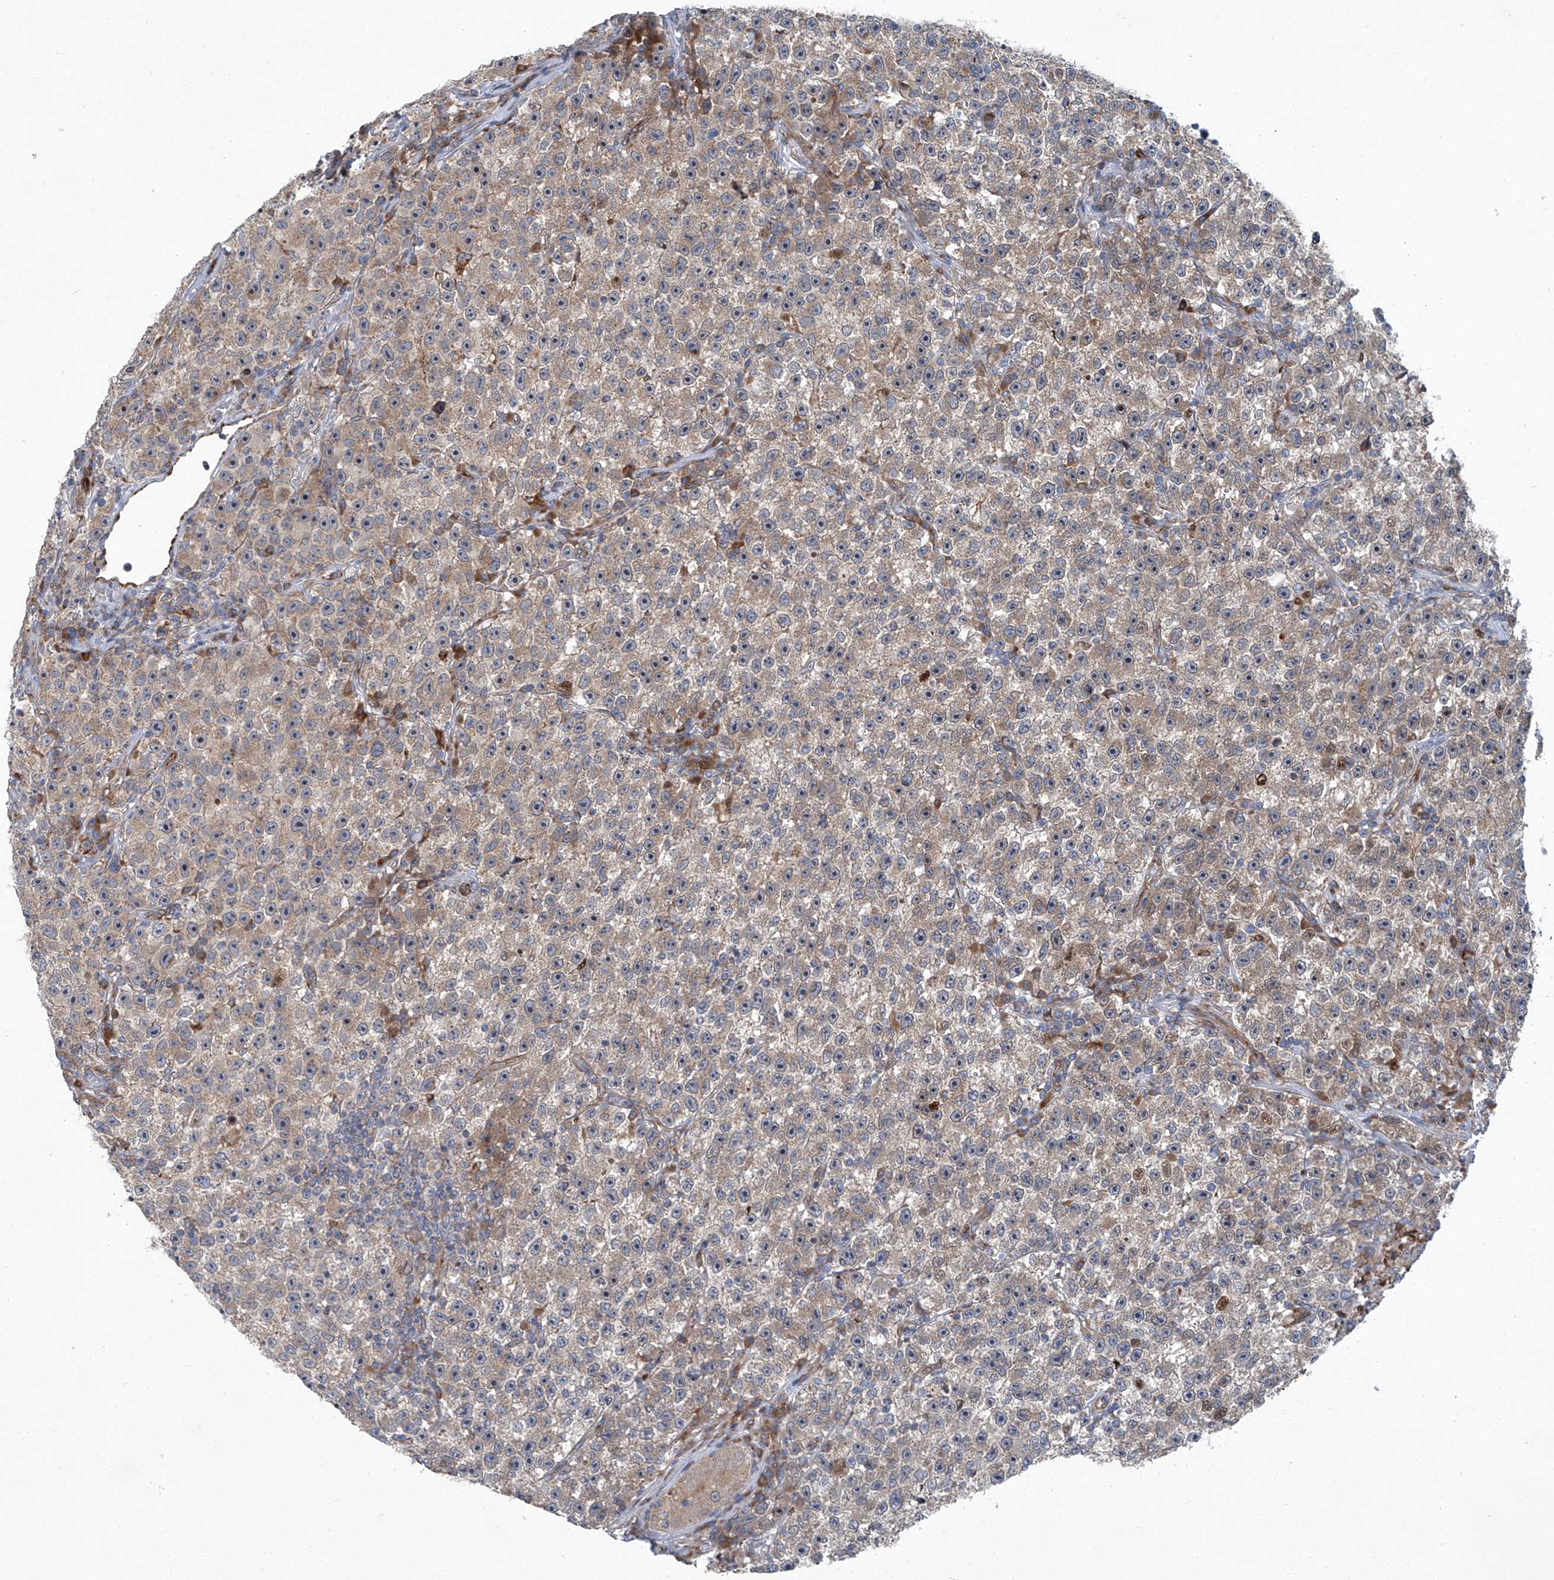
{"staining": {"intensity": "weak", "quantity": "25%-75%", "location": "cytoplasmic/membranous,nuclear"}, "tissue": "testis cancer", "cell_type": "Tumor cells", "image_type": "cancer", "snomed": [{"axis": "morphology", "description": "Seminoma, NOS"}, {"axis": "topography", "description": "Testis"}], "caption": "About 25%-75% of tumor cells in testis cancer demonstrate weak cytoplasmic/membranous and nuclear protein expression as visualized by brown immunohistochemical staining.", "gene": "GPR132", "patient": {"sex": "male", "age": 22}}